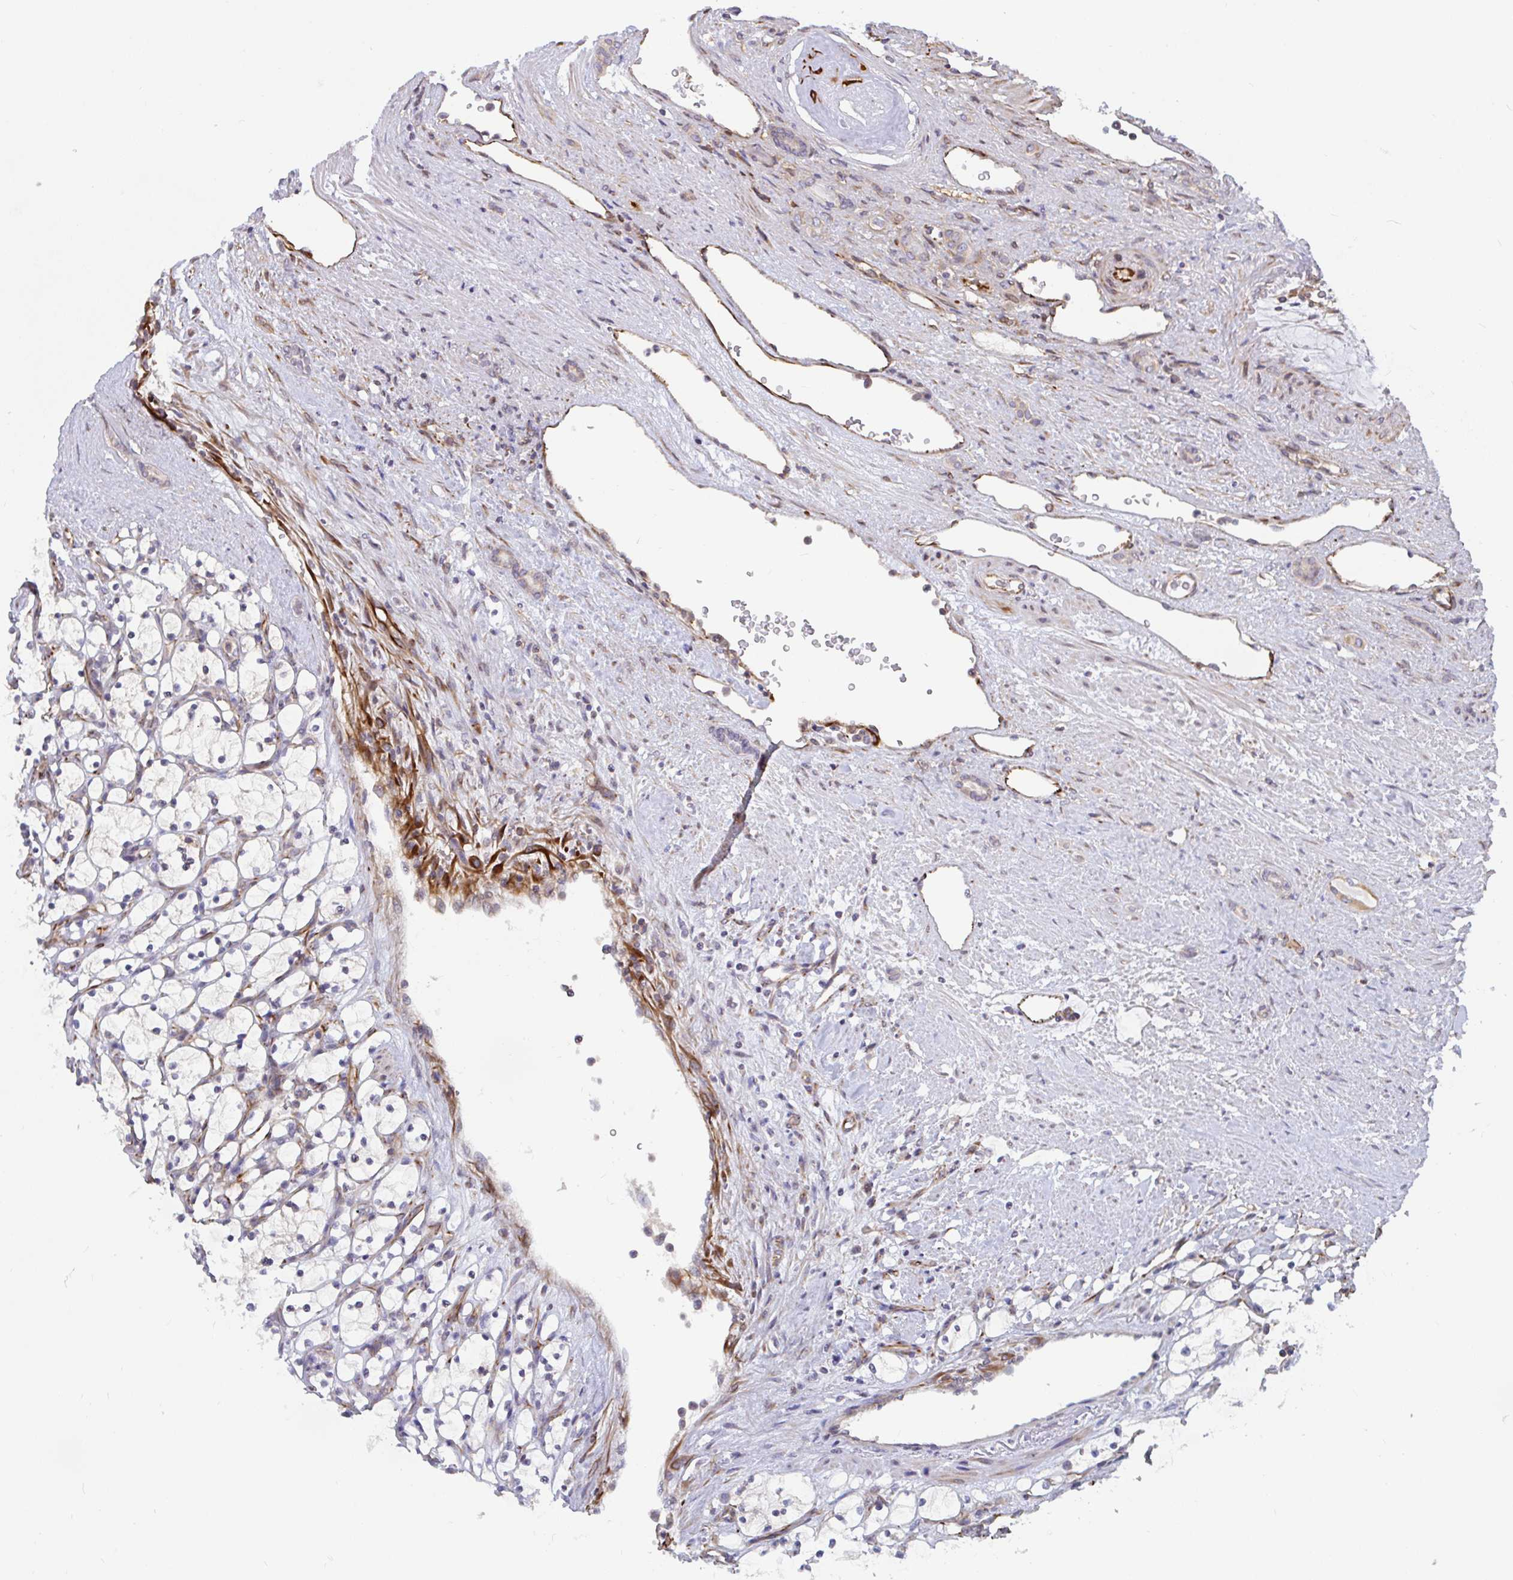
{"staining": {"intensity": "negative", "quantity": "none", "location": "none"}, "tissue": "renal cancer", "cell_type": "Tumor cells", "image_type": "cancer", "snomed": [{"axis": "morphology", "description": "Adenocarcinoma, NOS"}, {"axis": "topography", "description": "Kidney"}], "caption": "Tumor cells show no significant protein expression in renal cancer (adenocarcinoma).", "gene": "EIF1AD", "patient": {"sex": "female", "age": 69}}